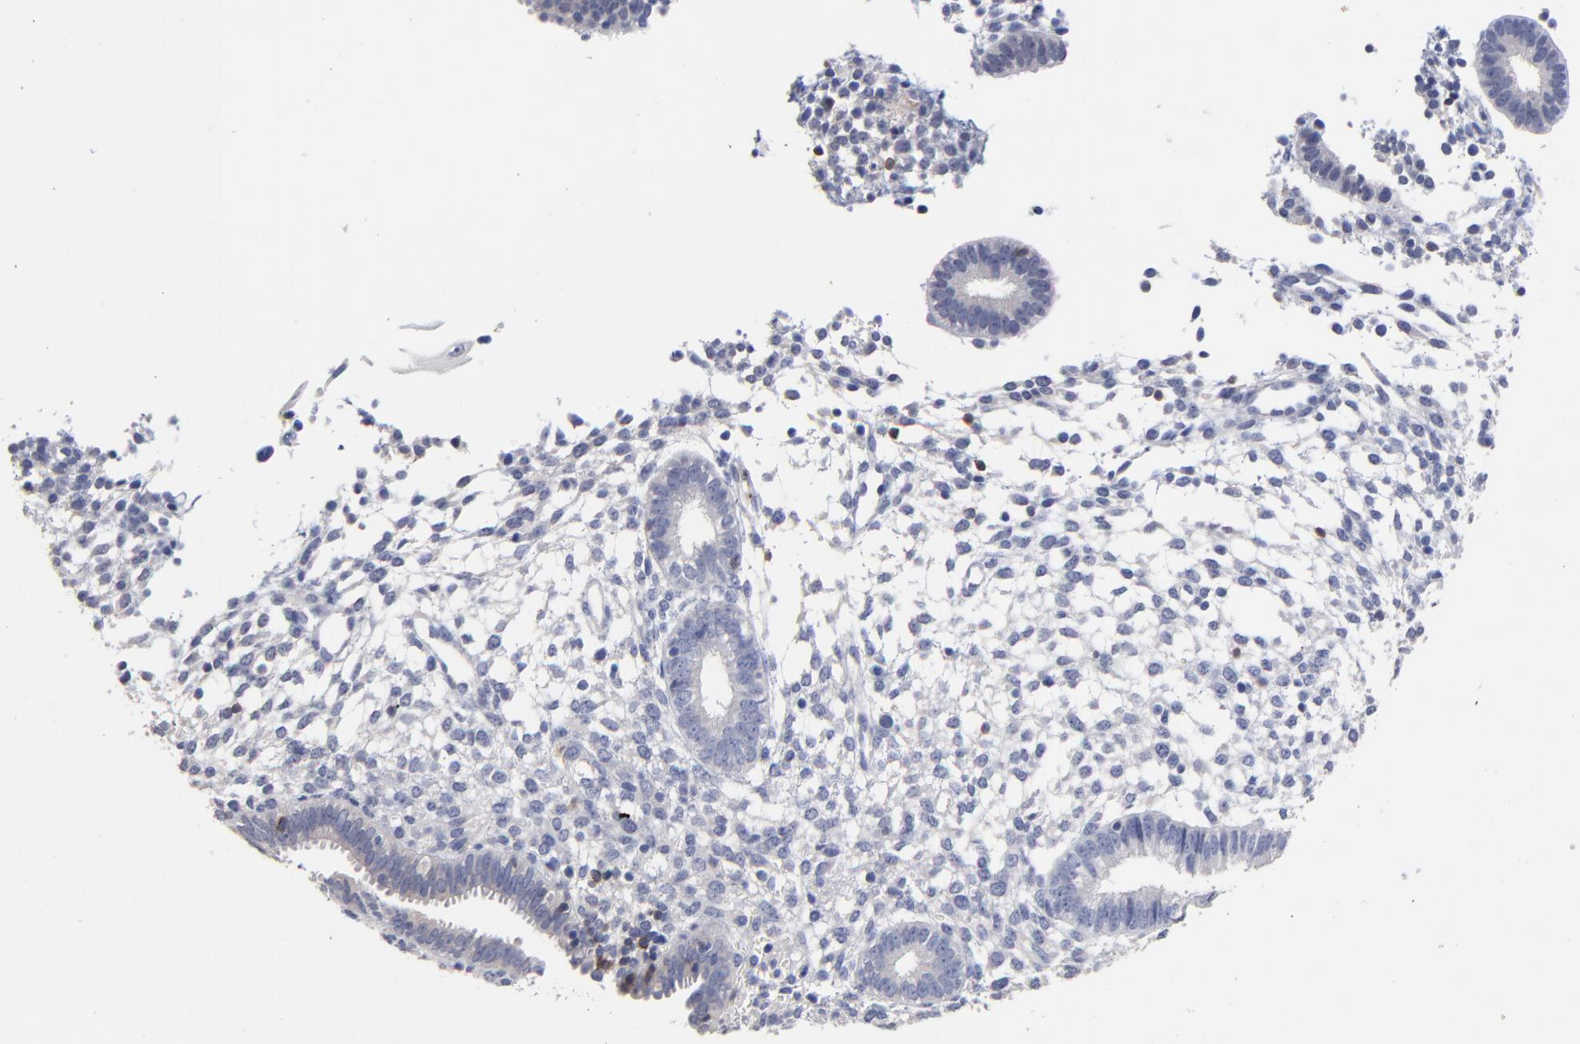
{"staining": {"intensity": "negative", "quantity": "none", "location": "none"}, "tissue": "endometrium", "cell_type": "Cells in endometrial stroma", "image_type": "normal", "snomed": [{"axis": "morphology", "description": "Normal tissue, NOS"}, {"axis": "topography", "description": "Endometrium"}], "caption": "Immunohistochemical staining of benign human endometrium demonstrates no significant positivity in cells in endometrial stroma.", "gene": "TRAT1", "patient": {"sex": "female", "age": 35}}